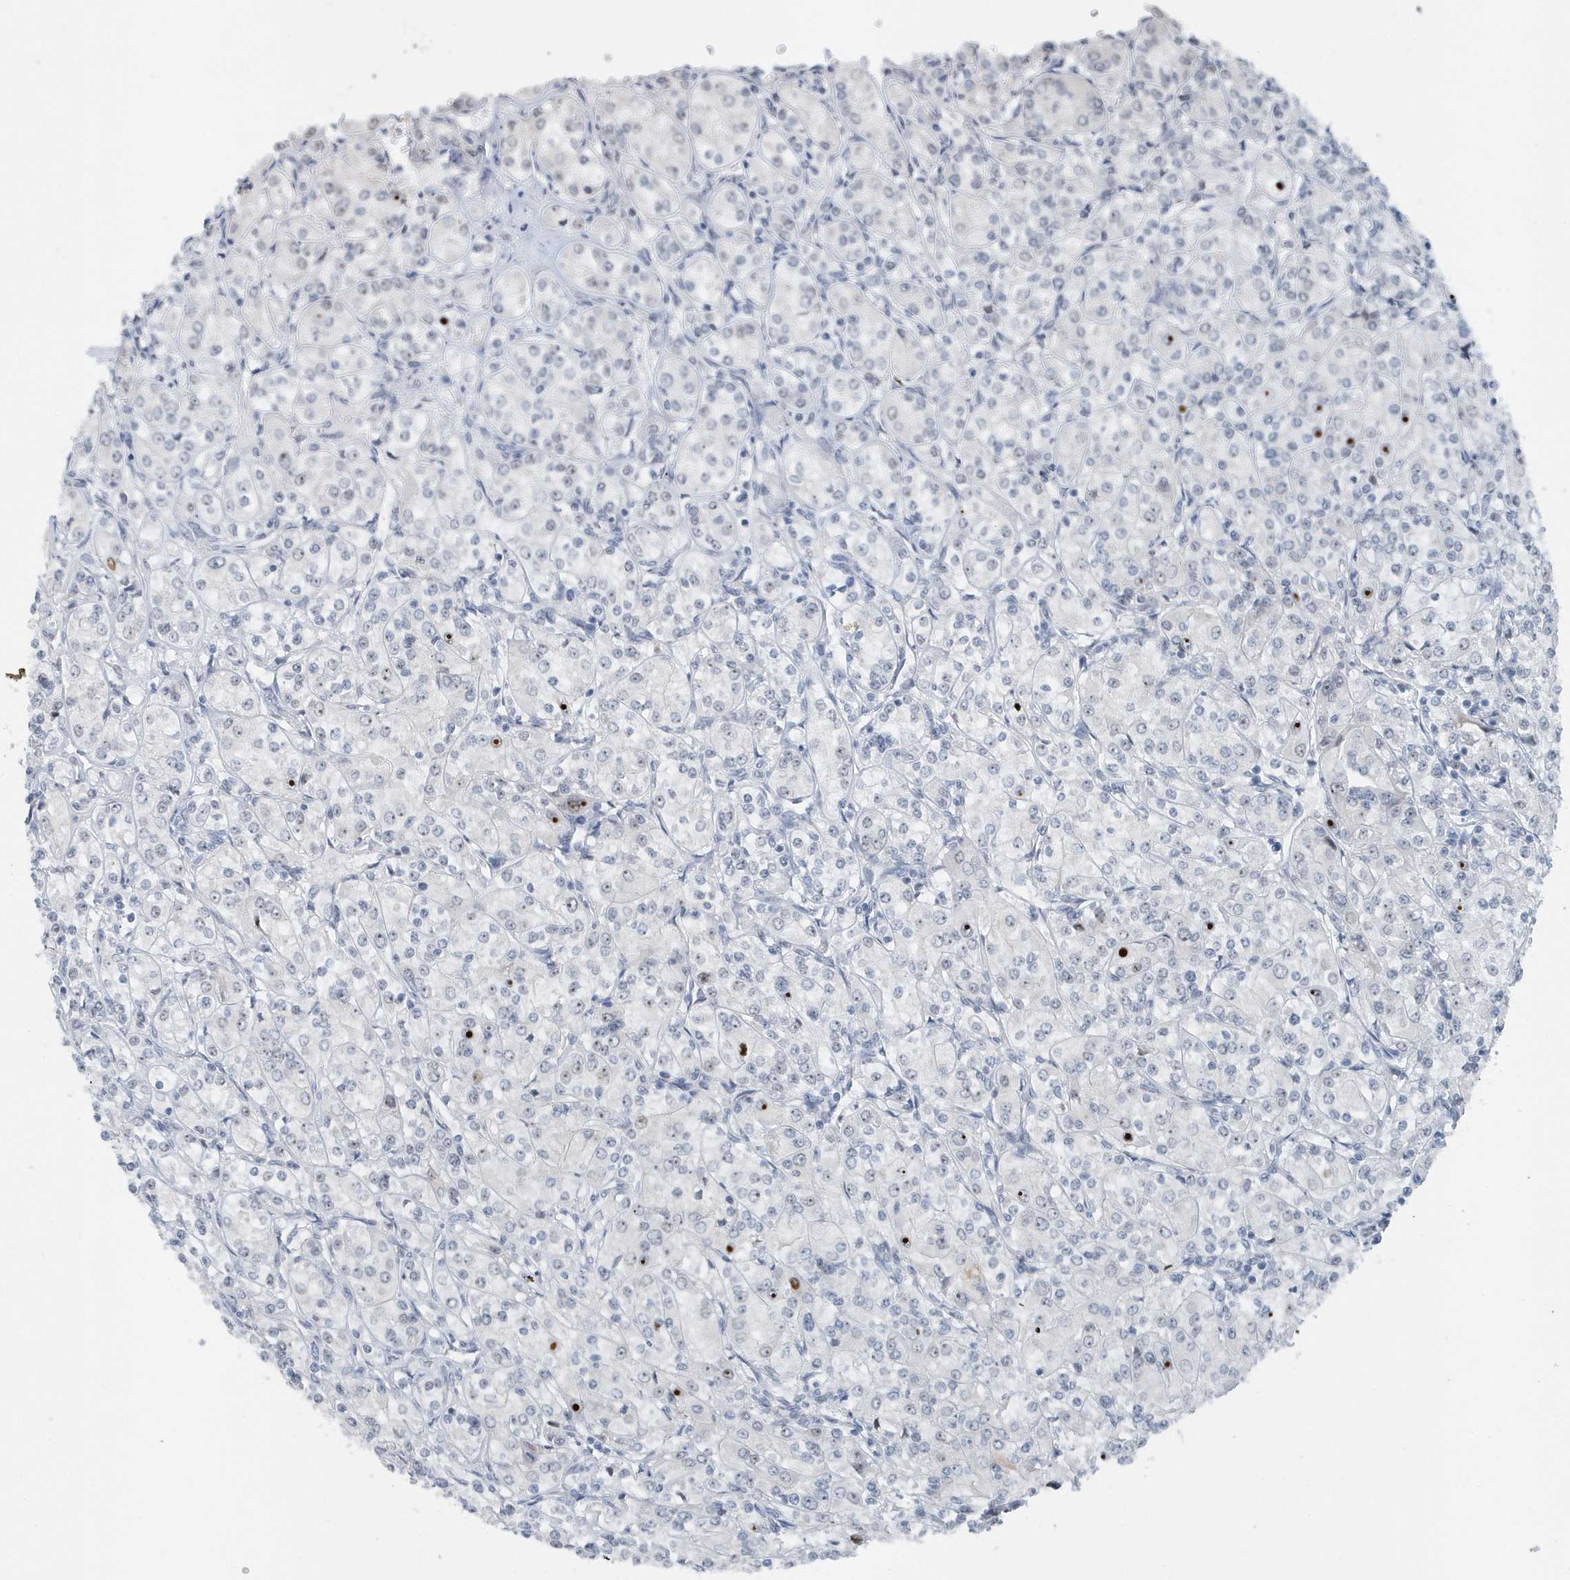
{"staining": {"intensity": "negative", "quantity": "none", "location": "none"}, "tissue": "renal cancer", "cell_type": "Tumor cells", "image_type": "cancer", "snomed": [{"axis": "morphology", "description": "Adenocarcinoma, NOS"}, {"axis": "topography", "description": "Kidney"}], "caption": "Renal cancer (adenocarcinoma) was stained to show a protein in brown. There is no significant expression in tumor cells.", "gene": "RPF2", "patient": {"sex": "male", "age": 77}}